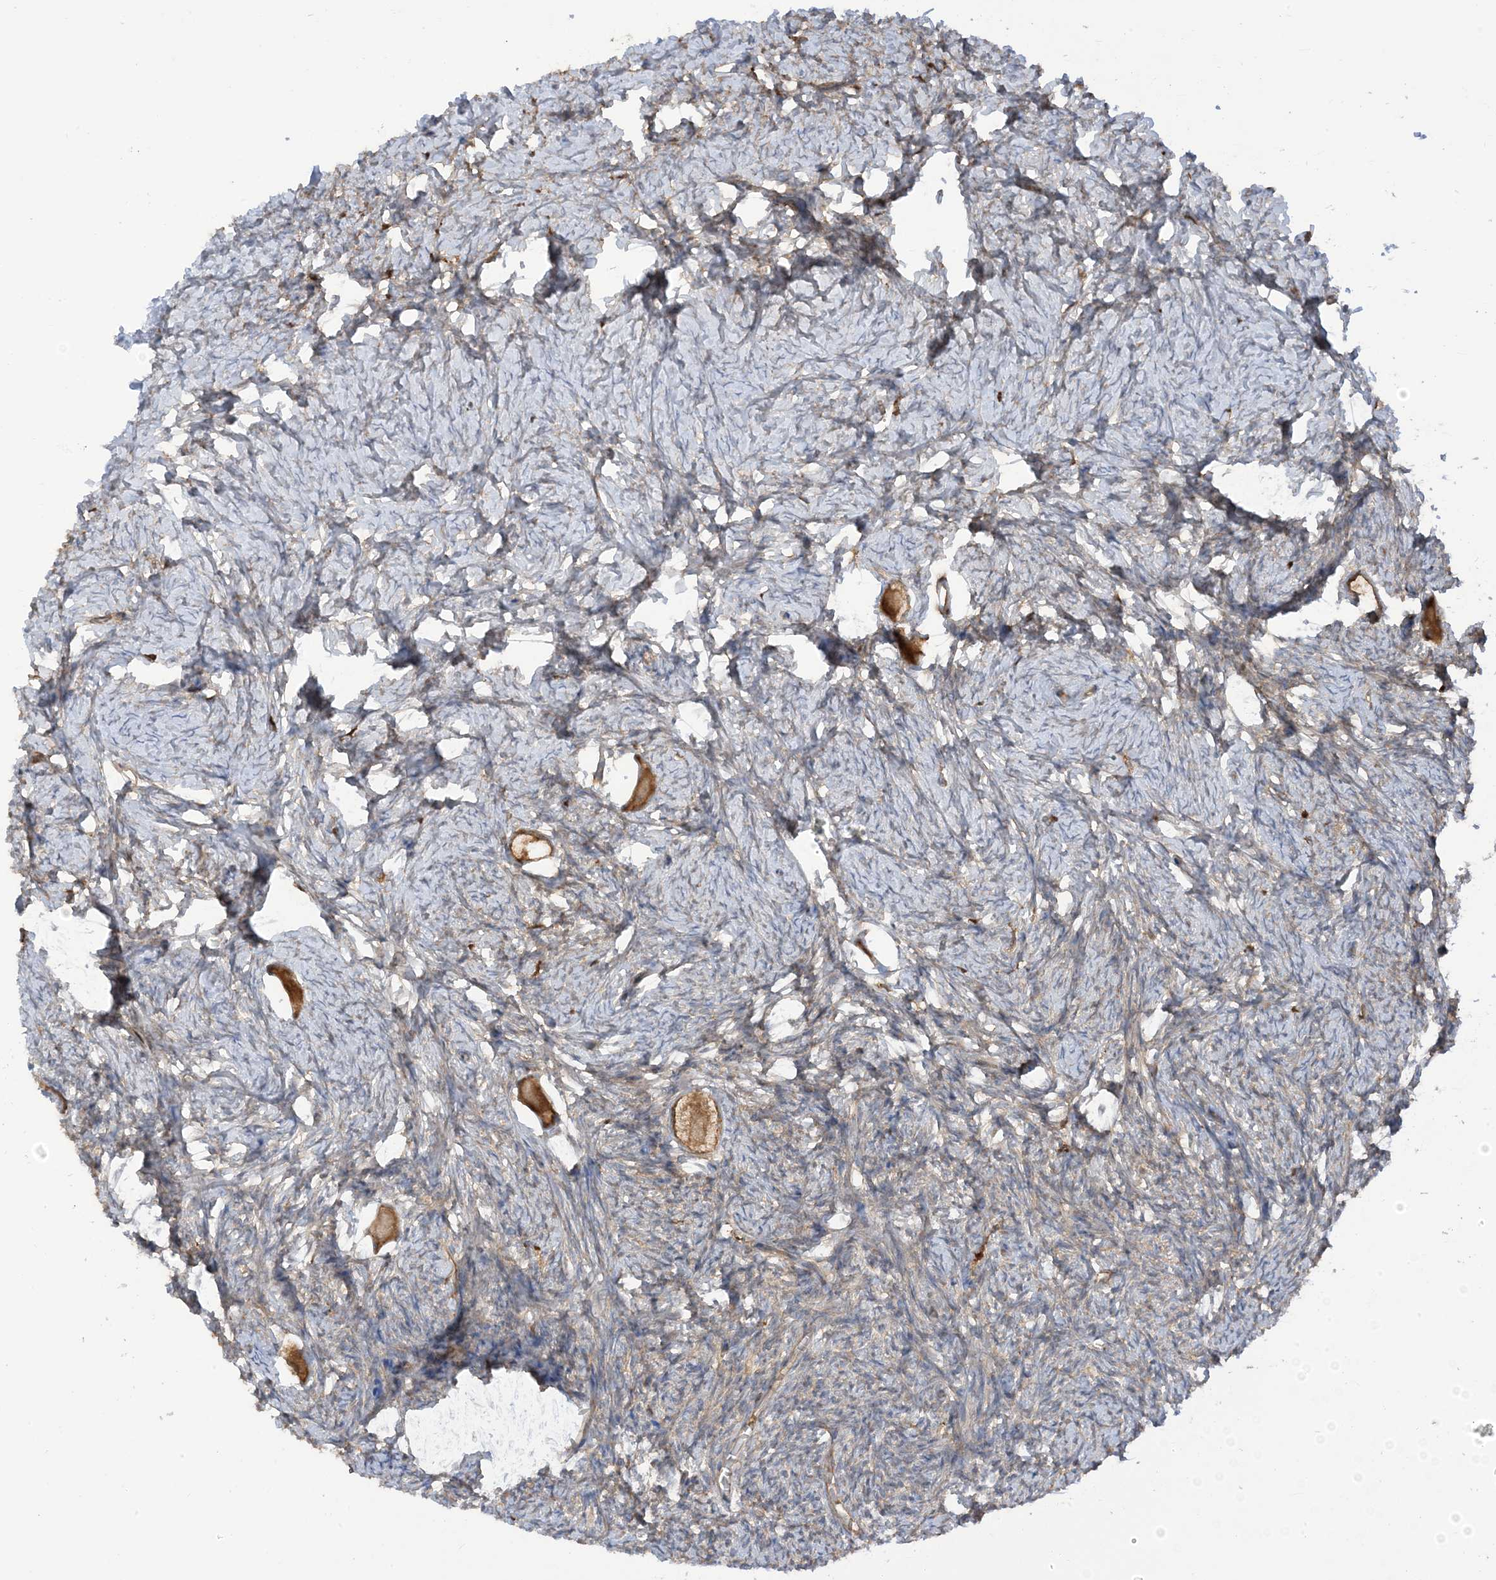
{"staining": {"intensity": "moderate", "quantity": ">75%", "location": "cytoplasmic/membranous"}, "tissue": "ovary", "cell_type": "Follicle cells", "image_type": "normal", "snomed": [{"axis": "morphology", "description": "Normal tissue, NOS"}, {"axis": "topography", "description": "Ovary"}], "caption": "A medium amount of moderate cytoplasmic/membranous staining is present in about >75% of follicle cells in benign ovary. (DAB (3,3'-diaminobenzidine) IHC with brightfield microscopy, high magnification).", "gene": "CAPZB", "patient": {"sex": "female", "age": 27}}